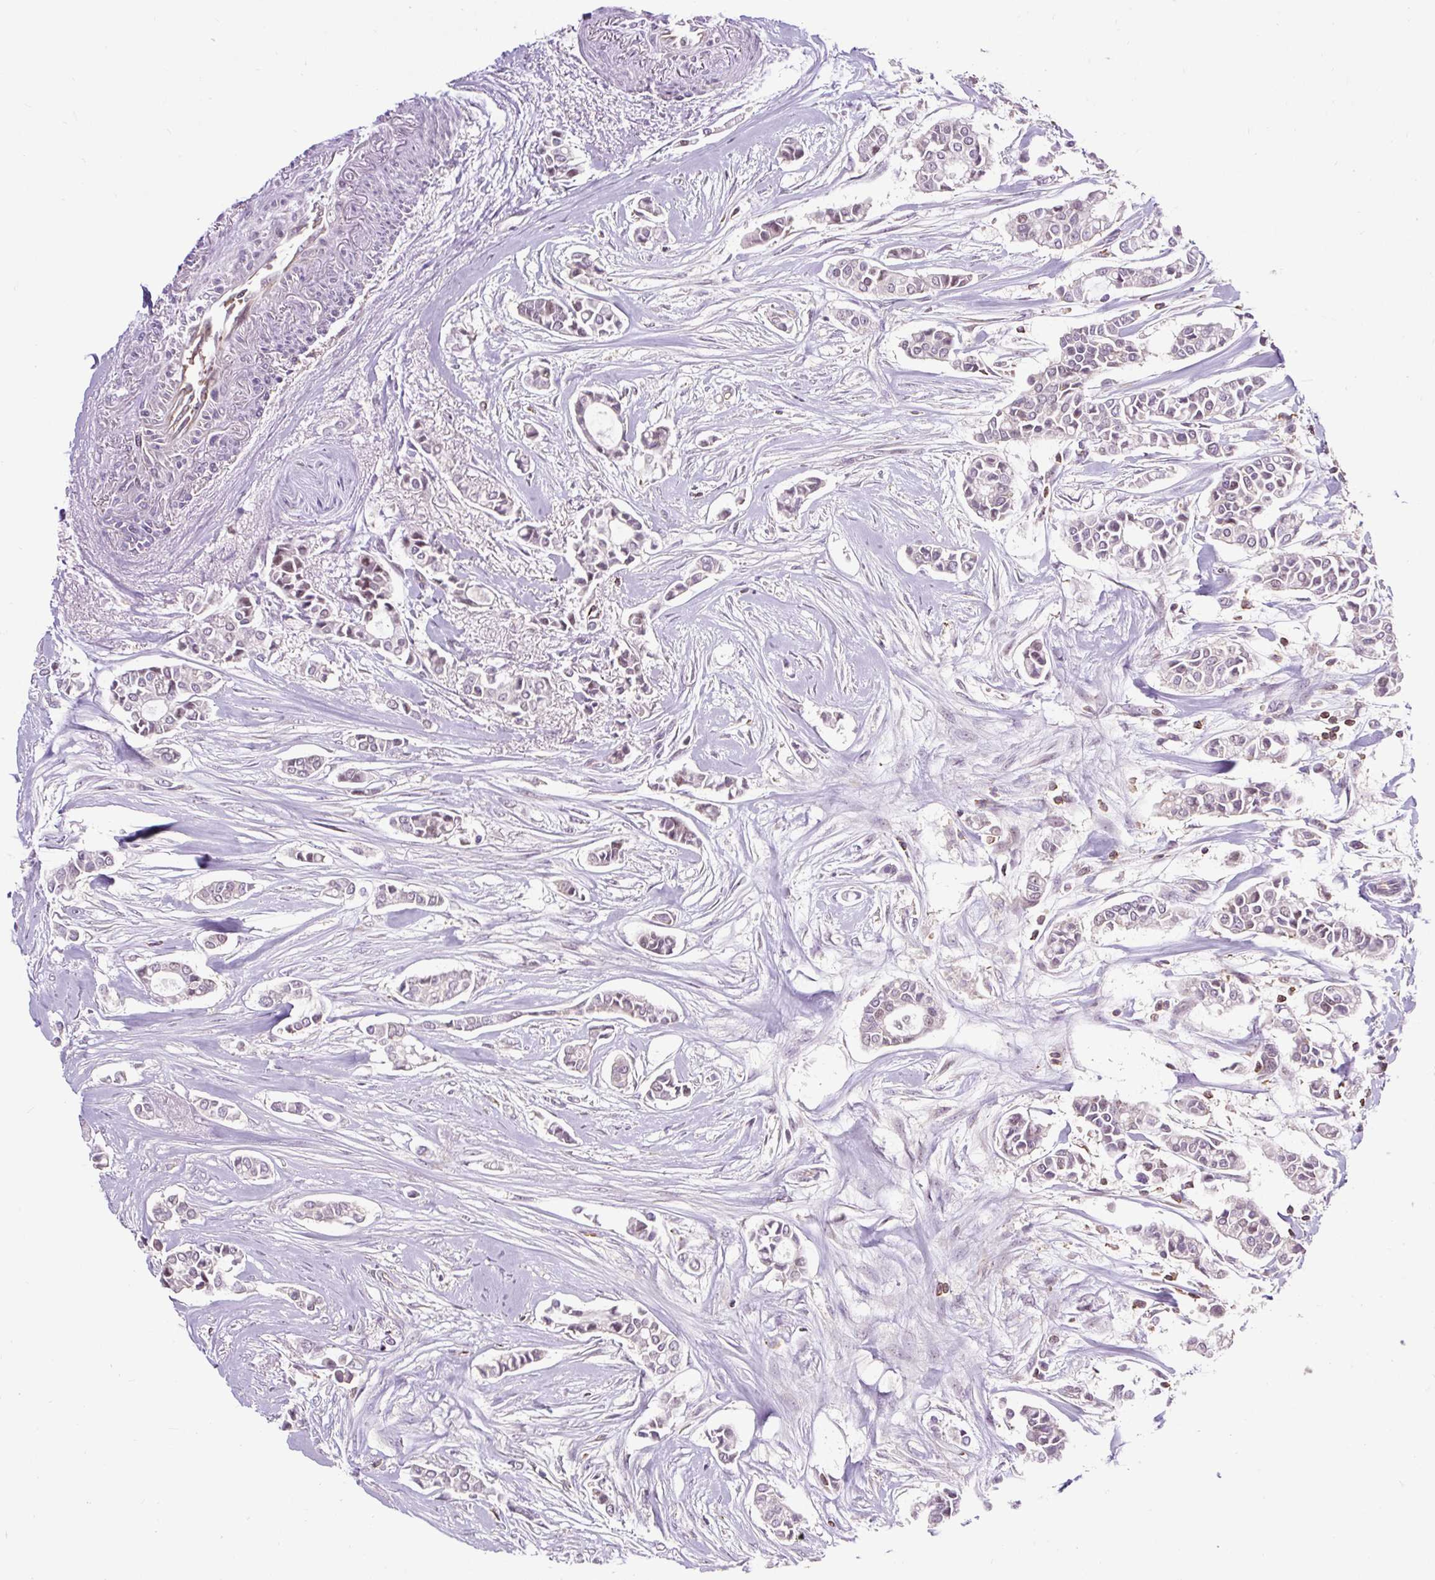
{"staining": {"intensity": "negative", "quantity": "none", "location": "none"}, "tissue": "breast cancer", "cell_type": "Tumor cells", "image_type": "cancer", "snomed": [{"axis": "morphology", "description": "Duct carcinoma"}, {"axis": "topography", "description": "Breast"}], "caption": "Breast cancer was stained to show a protein in brown. There is no significant expression in tumor cells. (DAB immunohistochemistry (IHC) with hematoxylin counter stain).", "gene": "CISD3", "patient": {"sex": "female", "age": 84}}